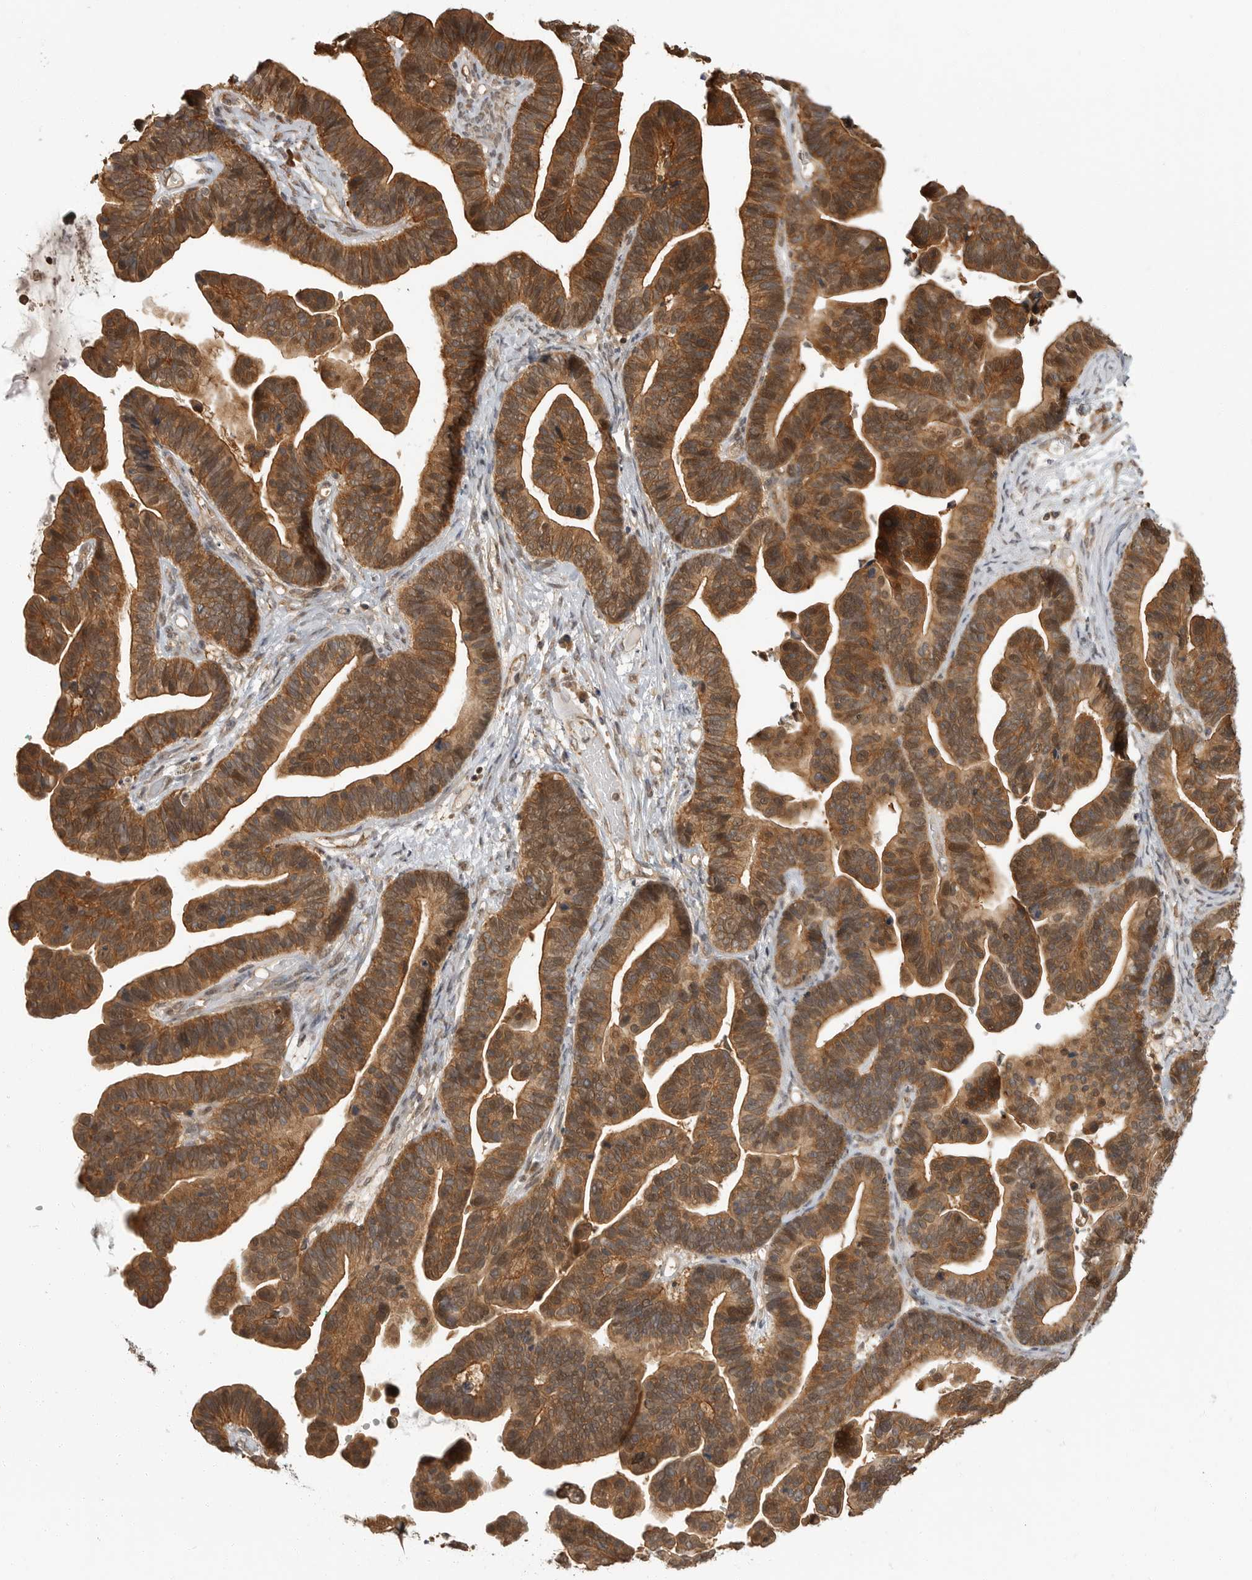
{"staining": {"intensity": "moderate", "quantity": ">75%", "location": "cytoplasmic/membranous,nuclear"}, "tissue": "ovarian cancer", "cell_type": "Tumor cells", "image_type": "cancer", "snomed": [{"axis": "morphology", "description": "Cystadenocarcinoma, serous, NOS"}, {"axis": "topography", "description": "Ovary"}], "caption": "Immunohistochemistry (IHC) of human ovarian cancer reveals medium levels of moderate cytoplasmic/membranous and nuclear expression in approximately >75% of tumor cells. (Stains: DAB (3,3'-diaminobenzidine) in brown, nuclei in blue, Microscopy: brightfield microscopy at high magnification).", "gene": "ERN1", "patient": {"sex": "female", "age": 56}}